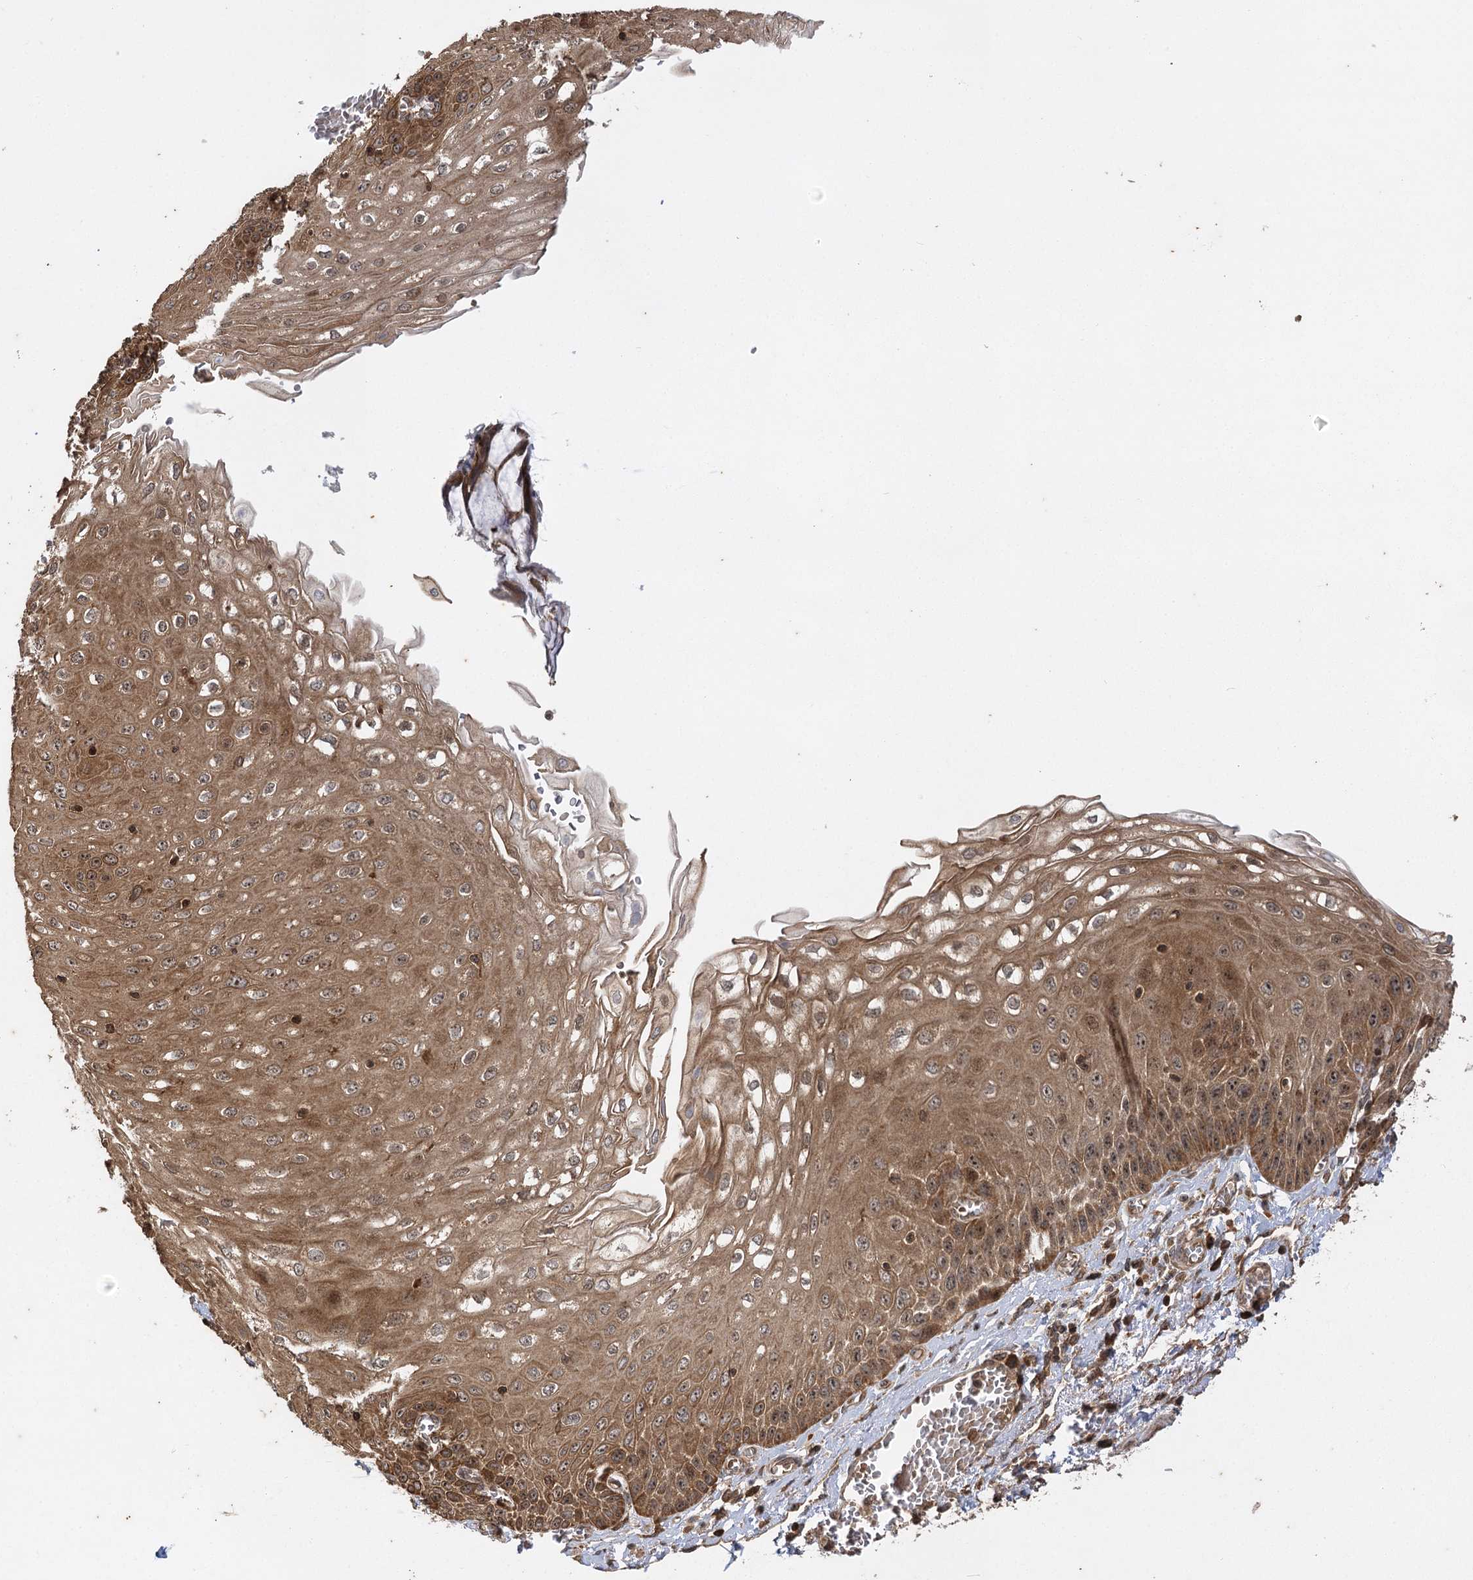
{"staining": {"intensity": "moderate", "quantity": ">75%", "location": "cytoplasmic/membranous,nuclear"}, "tissue": "esophagus", "cell_type": "Squamous epithelial cells", "image_type": "normal", "snomed": [{"axis": "morphology", "description": "Normal tissue, NOS"}, {"axis": "topography", "description": "Esophagus"}], "caption": "Immunohistochemistry (IHC) of normal esophagus shows medium levels of moderate cytoplasmic/membranous,nuclear staining in approximately >75% of squamous epithelial cells.", "gene": "IL11RA", "patient": {"sex": "male", "age": 81}}